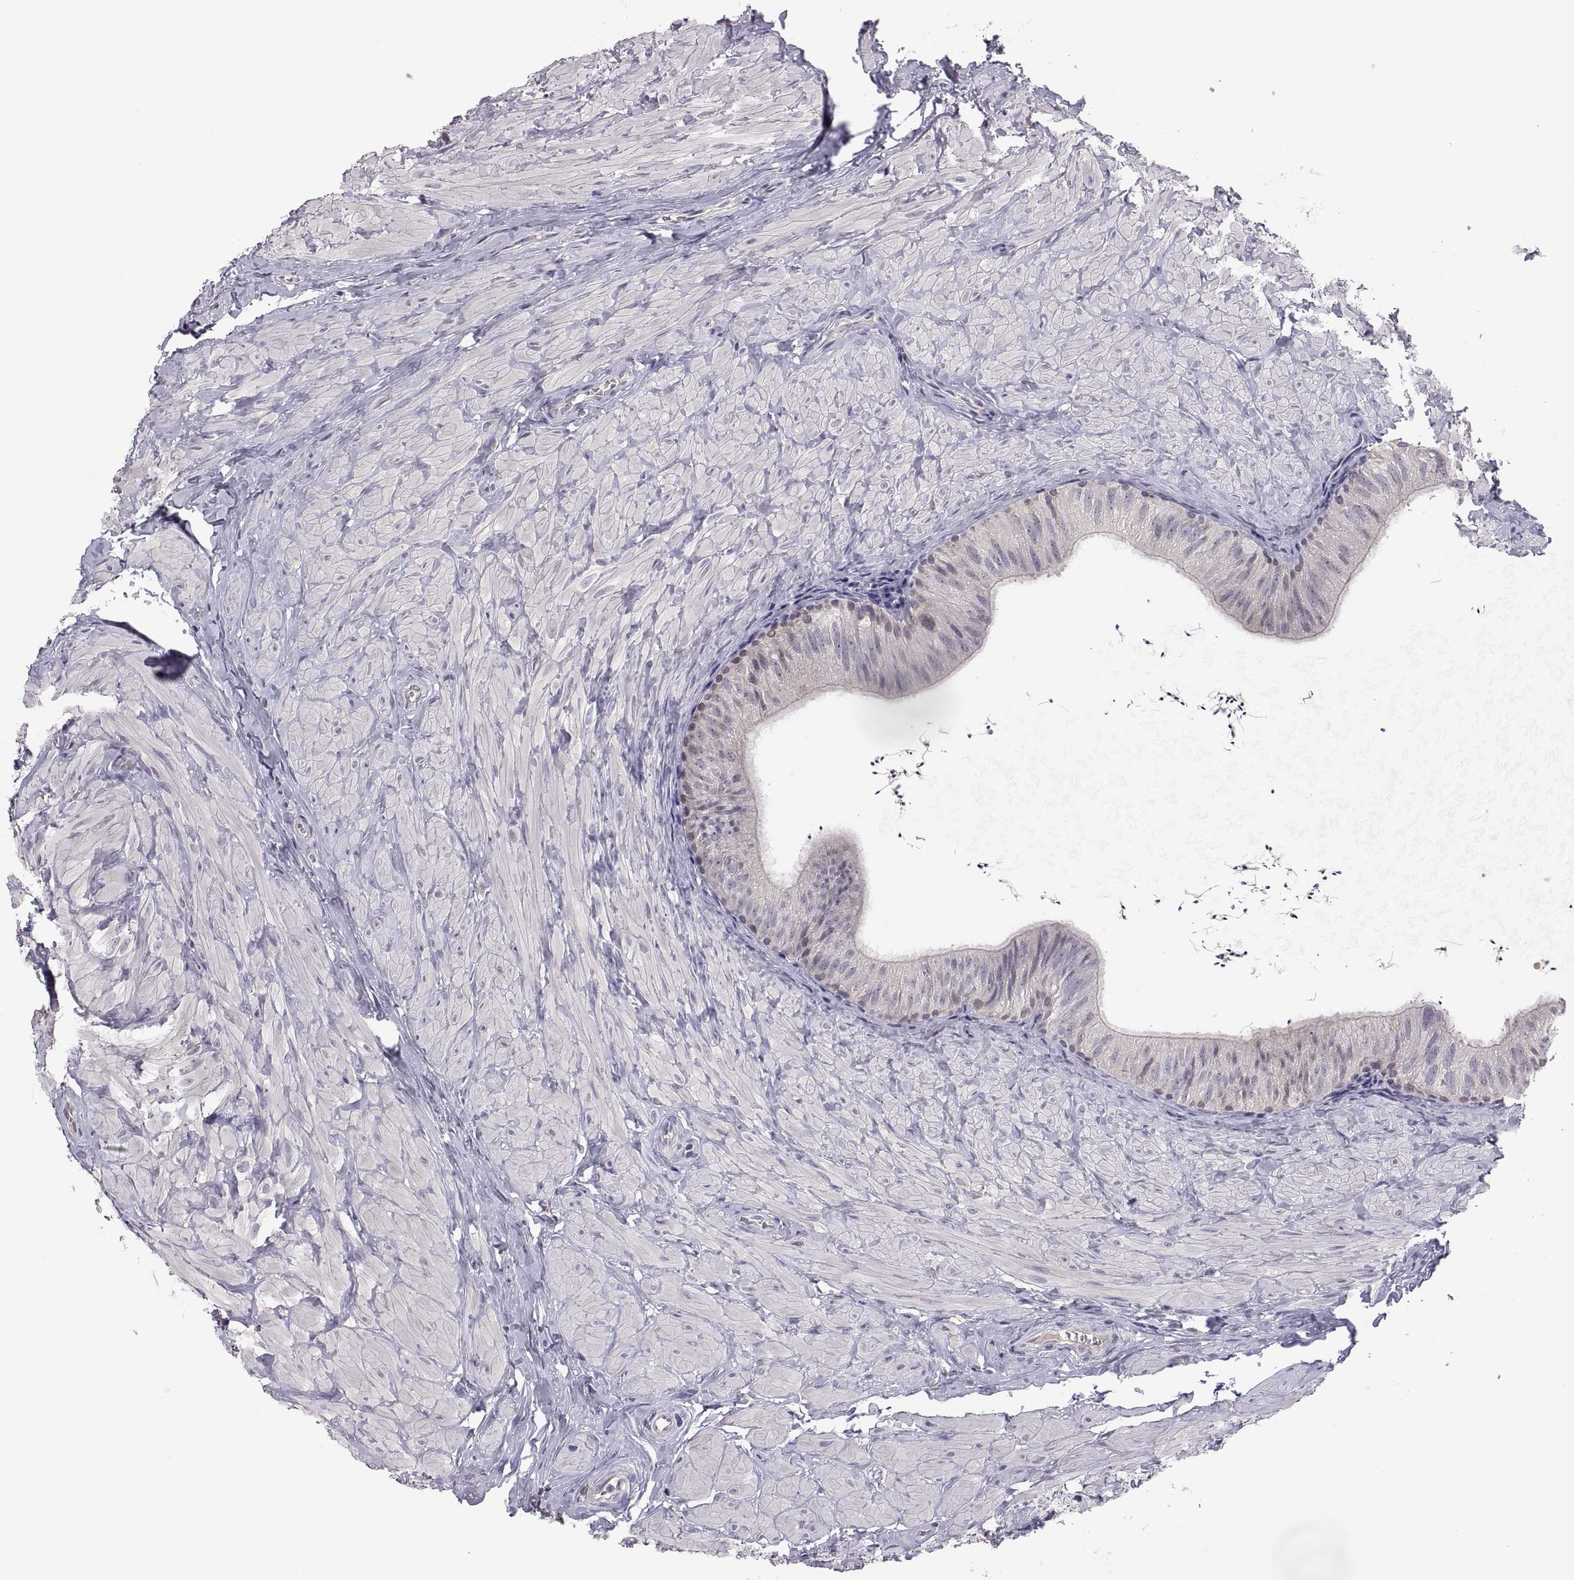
{"staining": {"intensity": "negative", "quantity": "none", "location": "none"}, "tissue": "epididymis", "cell_type": "Glandular cells", "image_type": "normal", "snomed": [{"axis": "morphology", "description": "Normal tissue, NOS"}, {"axis": "topography", "description": "Epididymis"}], "caption": "IHC micrograph of benign human epididymis stained for a protein (brown), which displays no expression in glandular cells.", "gene": "FGF9", "patient": {"sex": "male", "age": 32}}